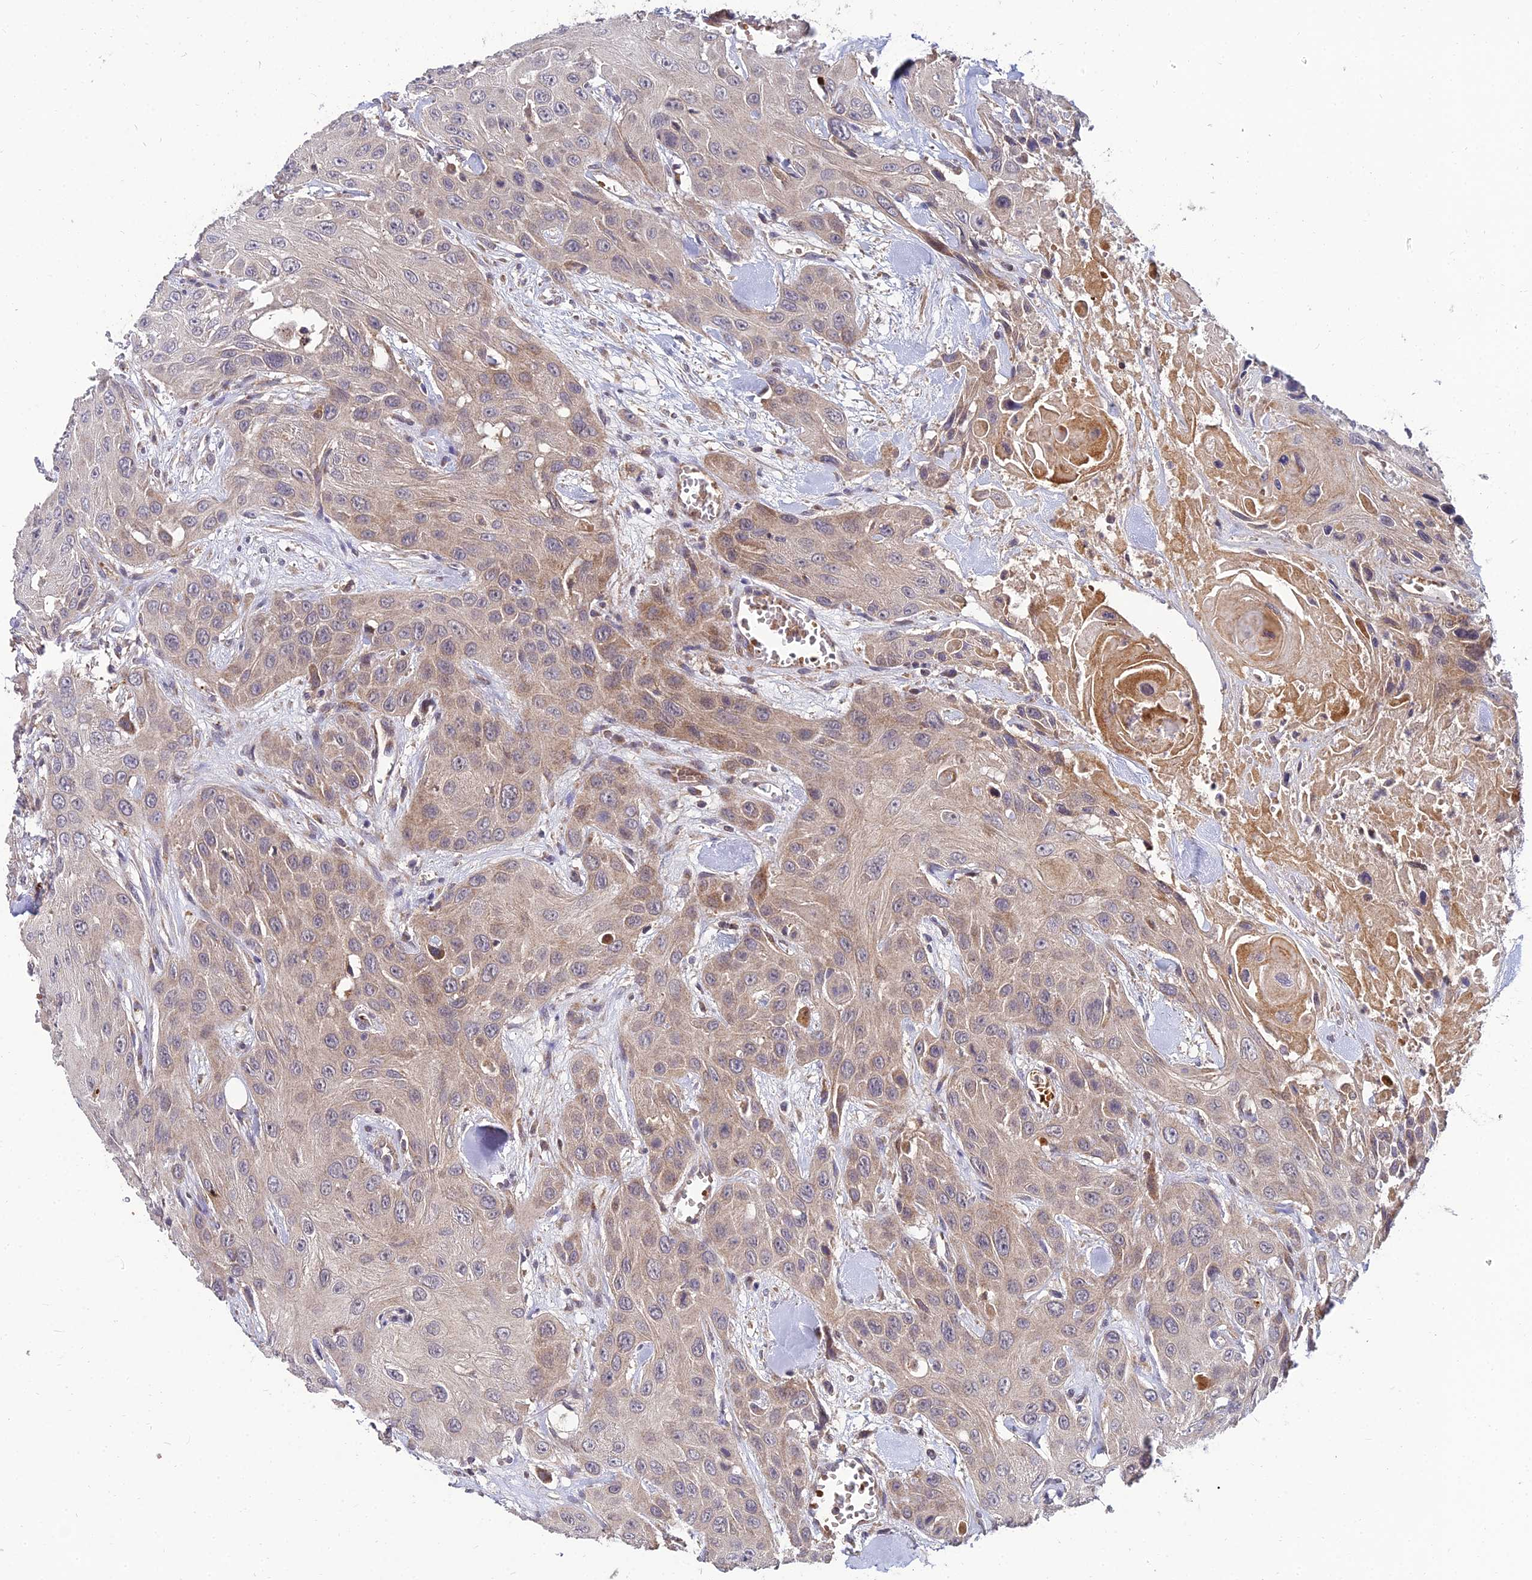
{"staining": {"intensity": "moderate", "quantity": "<25%", "location": "cytoplasmic/membranous"}, "tissue": "head and neck cancer", "cell_type": "Tumor cells", "image_type": "cancer", "snomed": [{"axis": "morphology", "description": "Squamous cell carcinoma, NOS"}, {"axis": "topography", "description": "Head-Neck"}], "caption": "A high-resolution image shows immunohistochemistry staining of head and neck cancer (squamous cell carcinoma), which shows moderate cytoplasmic/membranous expression in approximately <25% of tumor cells.", "gene": "NPY", "patient": {"sex": "male", "age": 81}}